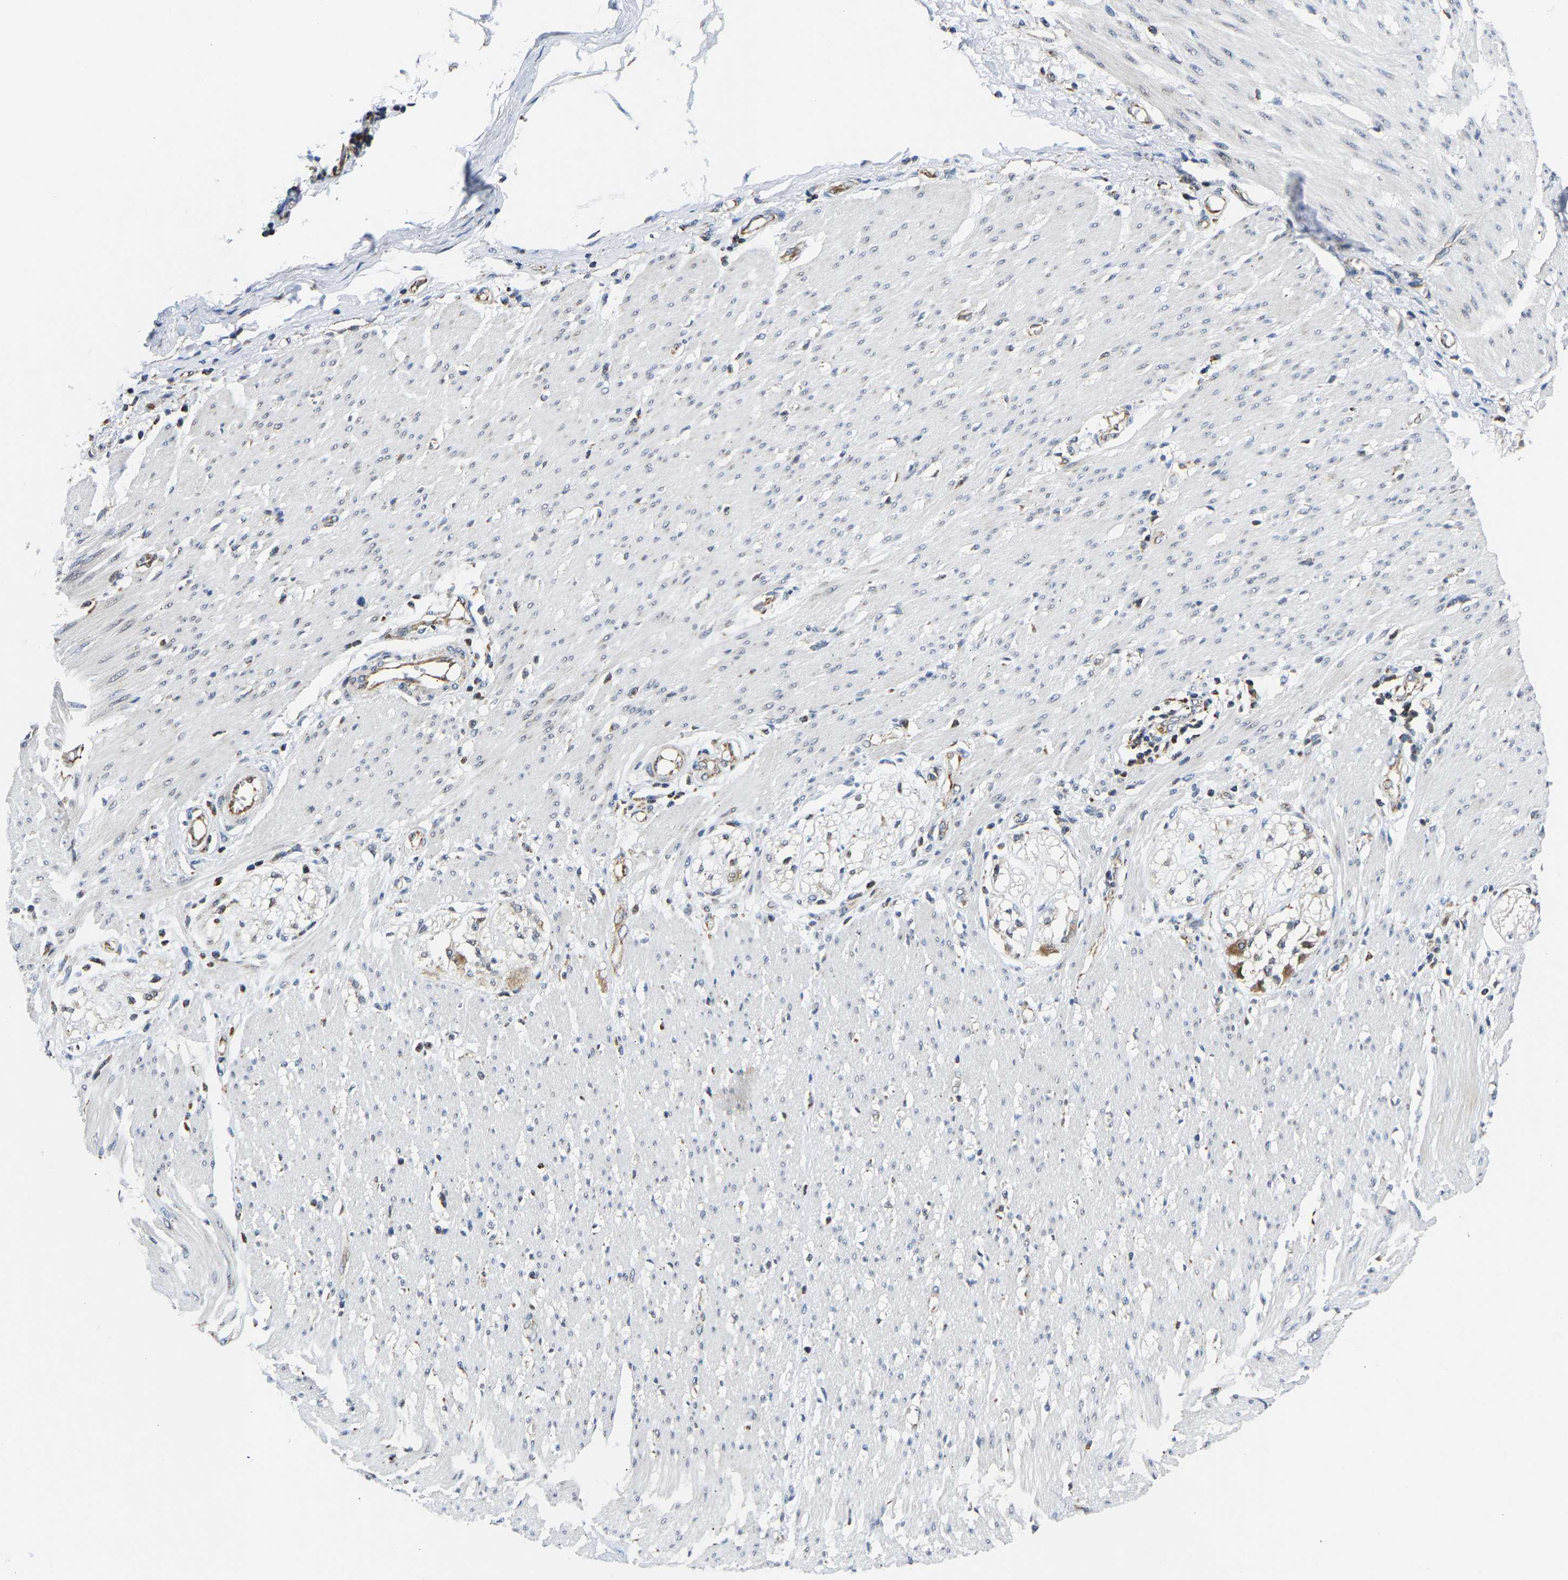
{"staining": {"intensity": "weak", "quantity": "<25%", "location": "cytoplasmic/membranous"}, "tissue": "adipose tissue", "cell_type": "Adipocytes", "image_type": "normal", "snomed": [{"axis": "morphology", "description": "Normal tissue, NOS"}, {"axis": "morphology", "description": "Adenocarcinoma, NOS"}, {"axis": "topography", "description": "Colon"}, {"axis": "topography", "description": "Peripheral nerve tissue"}], "caption": "This is an immunohistochemistry histopathology image of benign human adipose tissue. There is no expression in adipocytes.", "gene": "GIMAP7", "patient": {"sex": "male", "age": 14}}